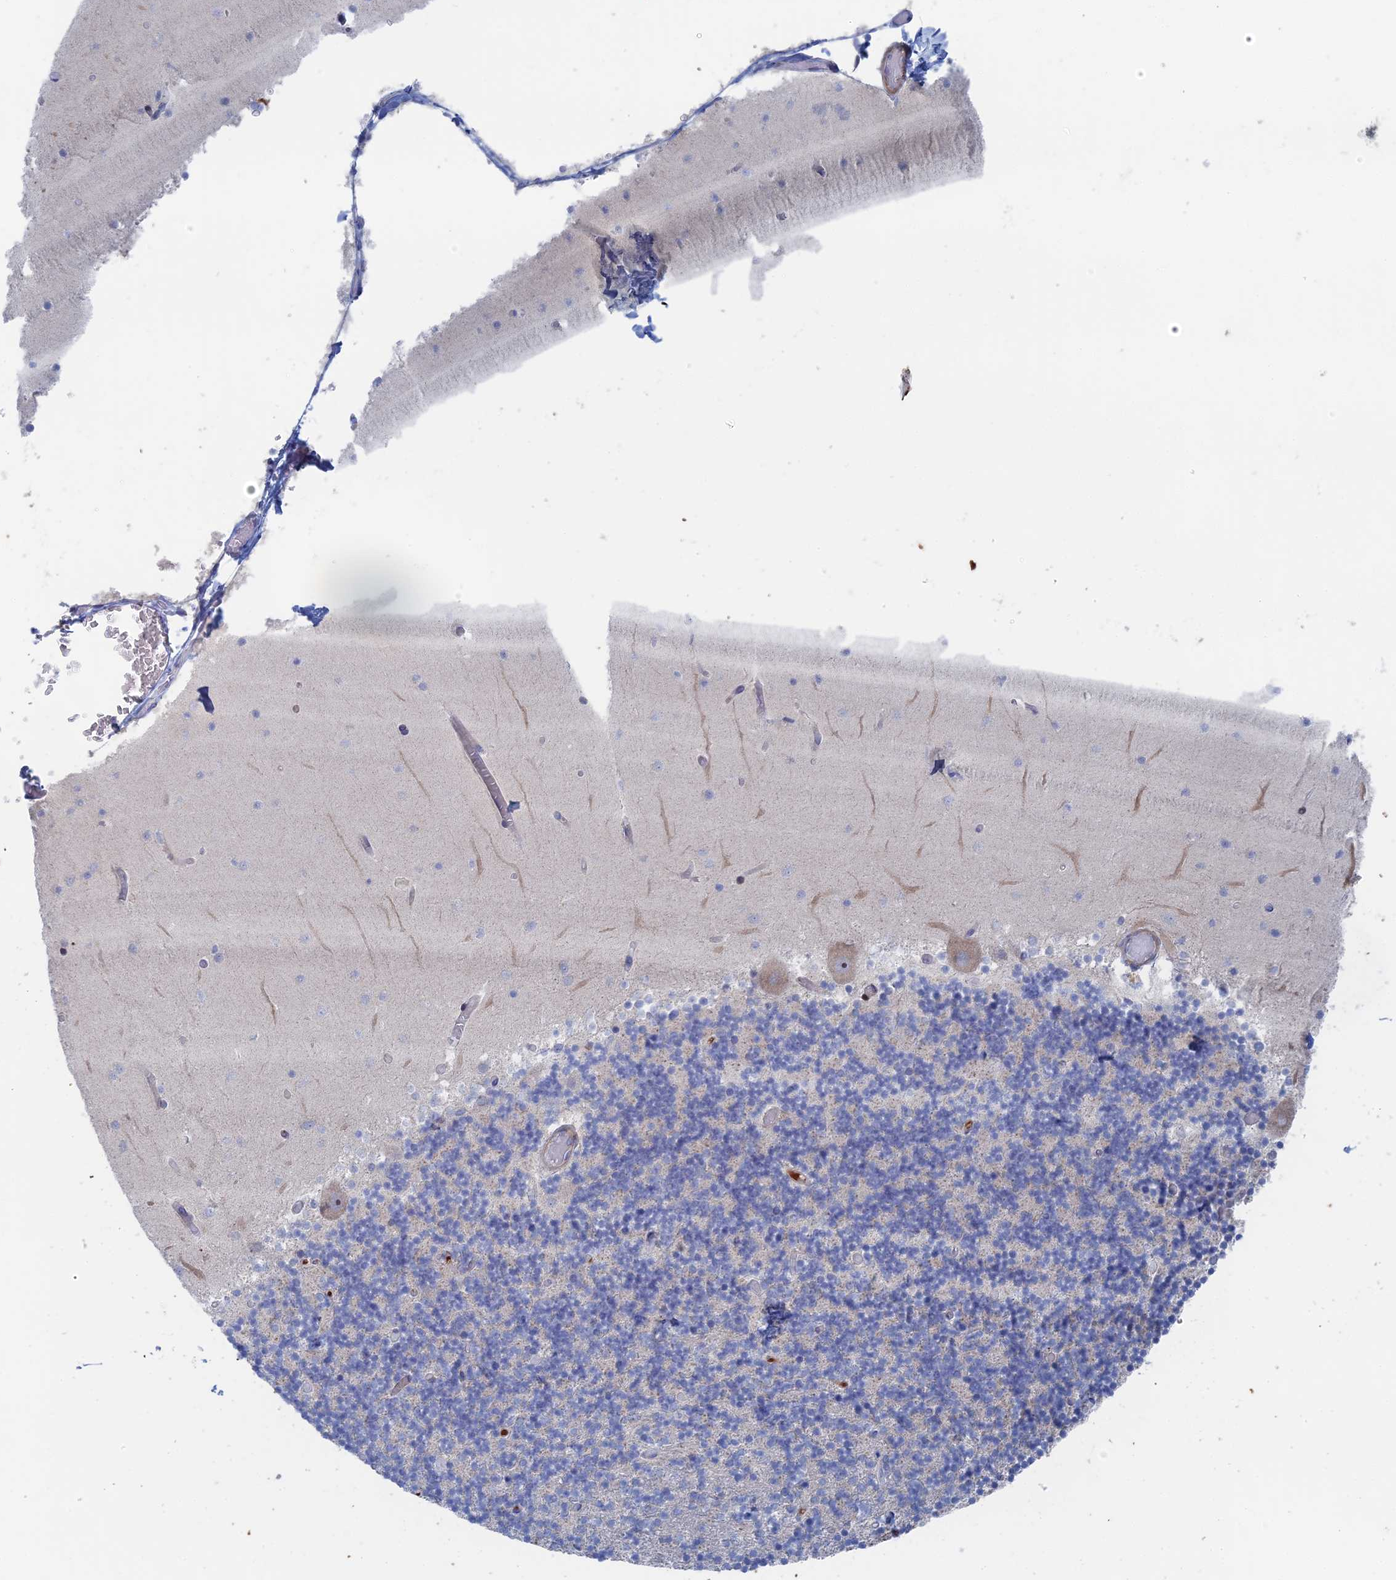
{"staining": {"intensity": "negative", "quantity": "none", "location": "none"}, "tissue": "cerebellum", "cell_type": "Cells in granular layer", "image_type": "normal", "snomed": [{"axis": "morphology", "description": "Normal tissue, NOS"}, {"axis": "topography", "description": "Cerebellum"}], "caption": "DAB immunohistochemical staining of benign human cerebellum demonstrates no significant positivity in cells in granular layer. (Stains: DAB (3,3'-diaminobenzidine) immunohistochemistry (IHC) with hematoxylin counter stain, Microscopy: brightfield microscopy at high magnification).", "gene": "IL7", "patient": {"sex": "female", "age": 28}}